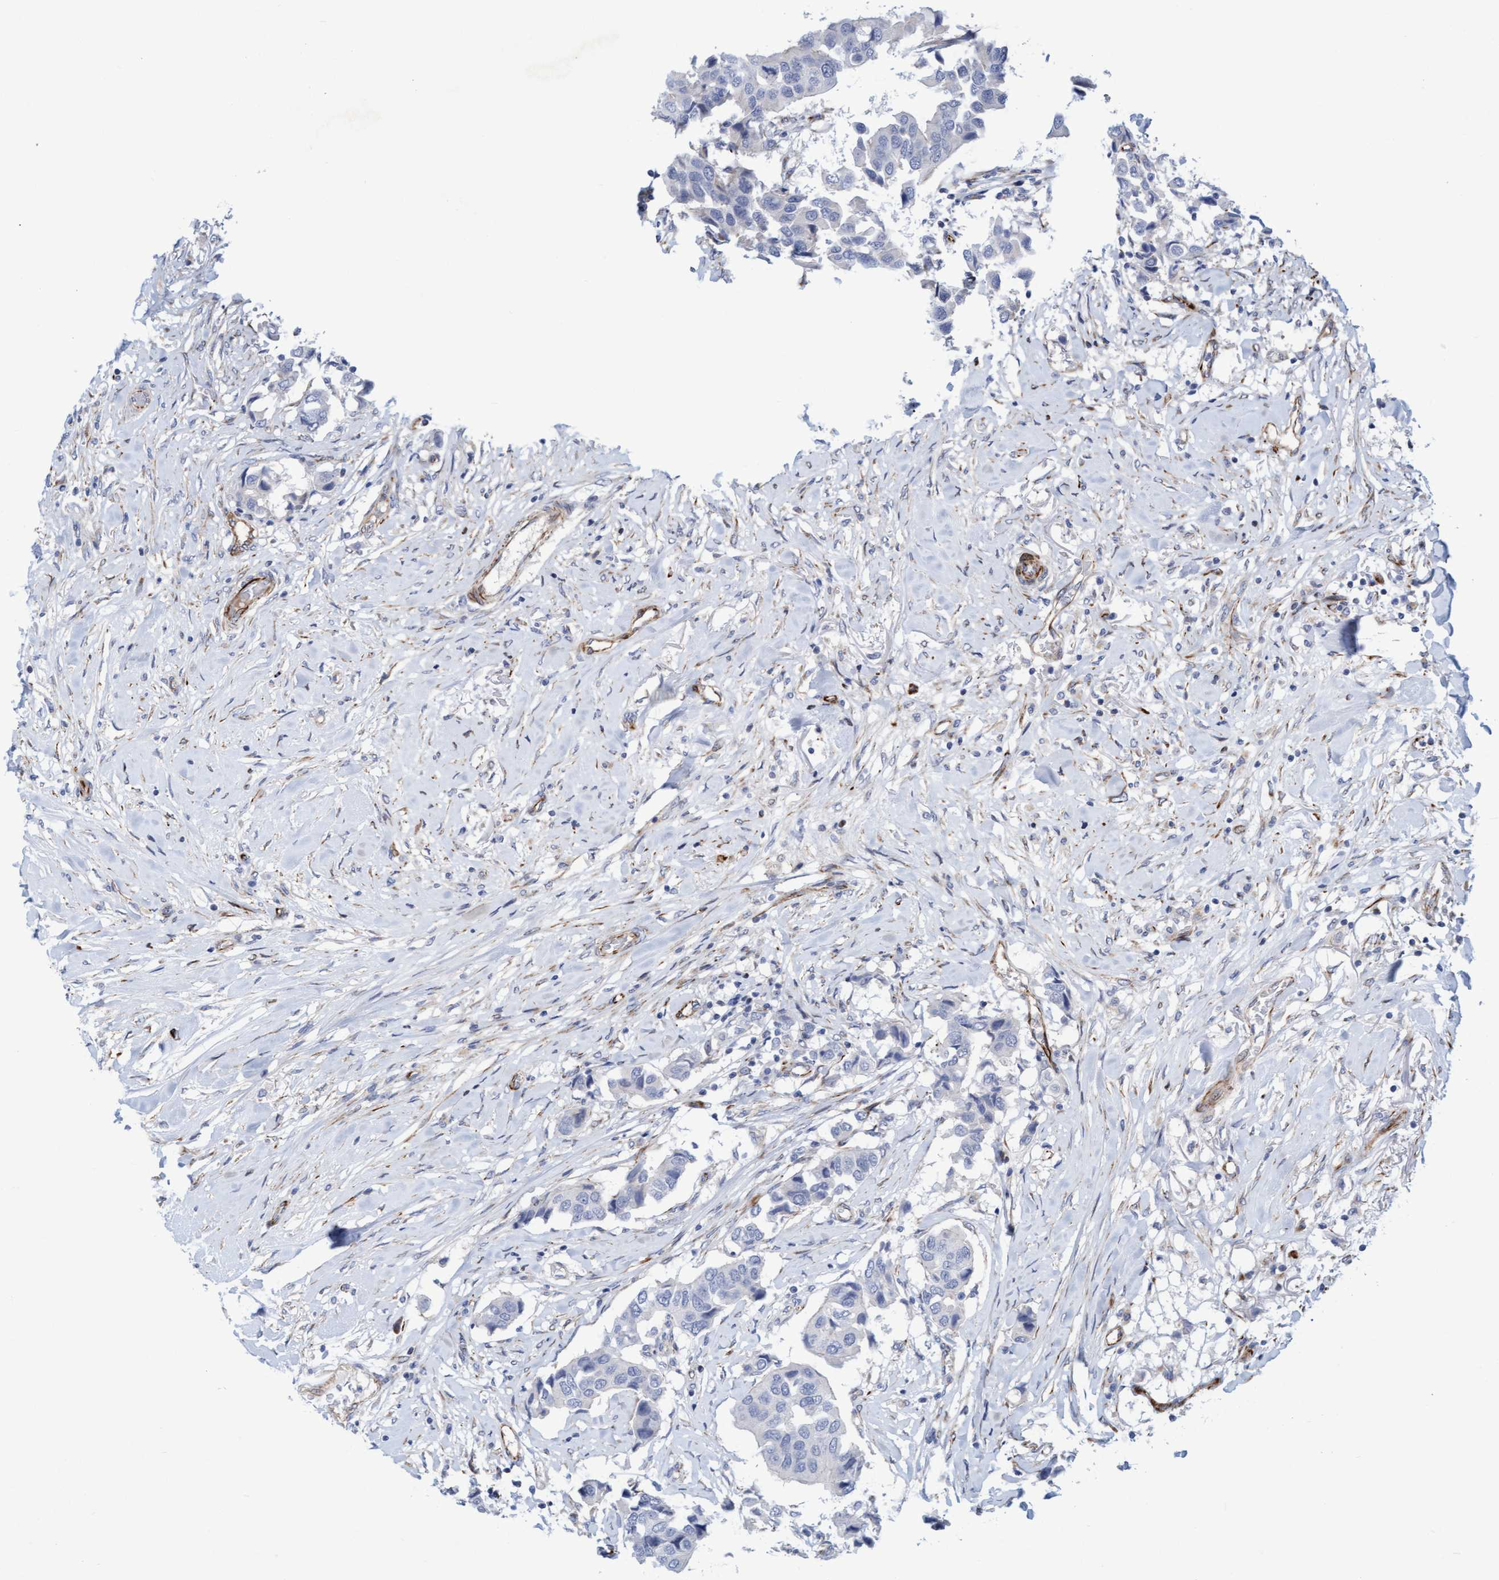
{"staining": {"intensity": "negative", "quantity": "none", "location": "none"}, "tissue": "breast cancer", "cell_type": "Tumor cells", "image_type": "cancer", "snomed": [{"axis": "morphology", "description": "Duct carcinoma"}, {"axis": "topography", "description": "Breast"}], "caption": "Immunohistochemical staining of breast cancer shows no significant staining in tumor cells.", "gene": "POLG2", "patient": {"sex": "female", "age": 80}}